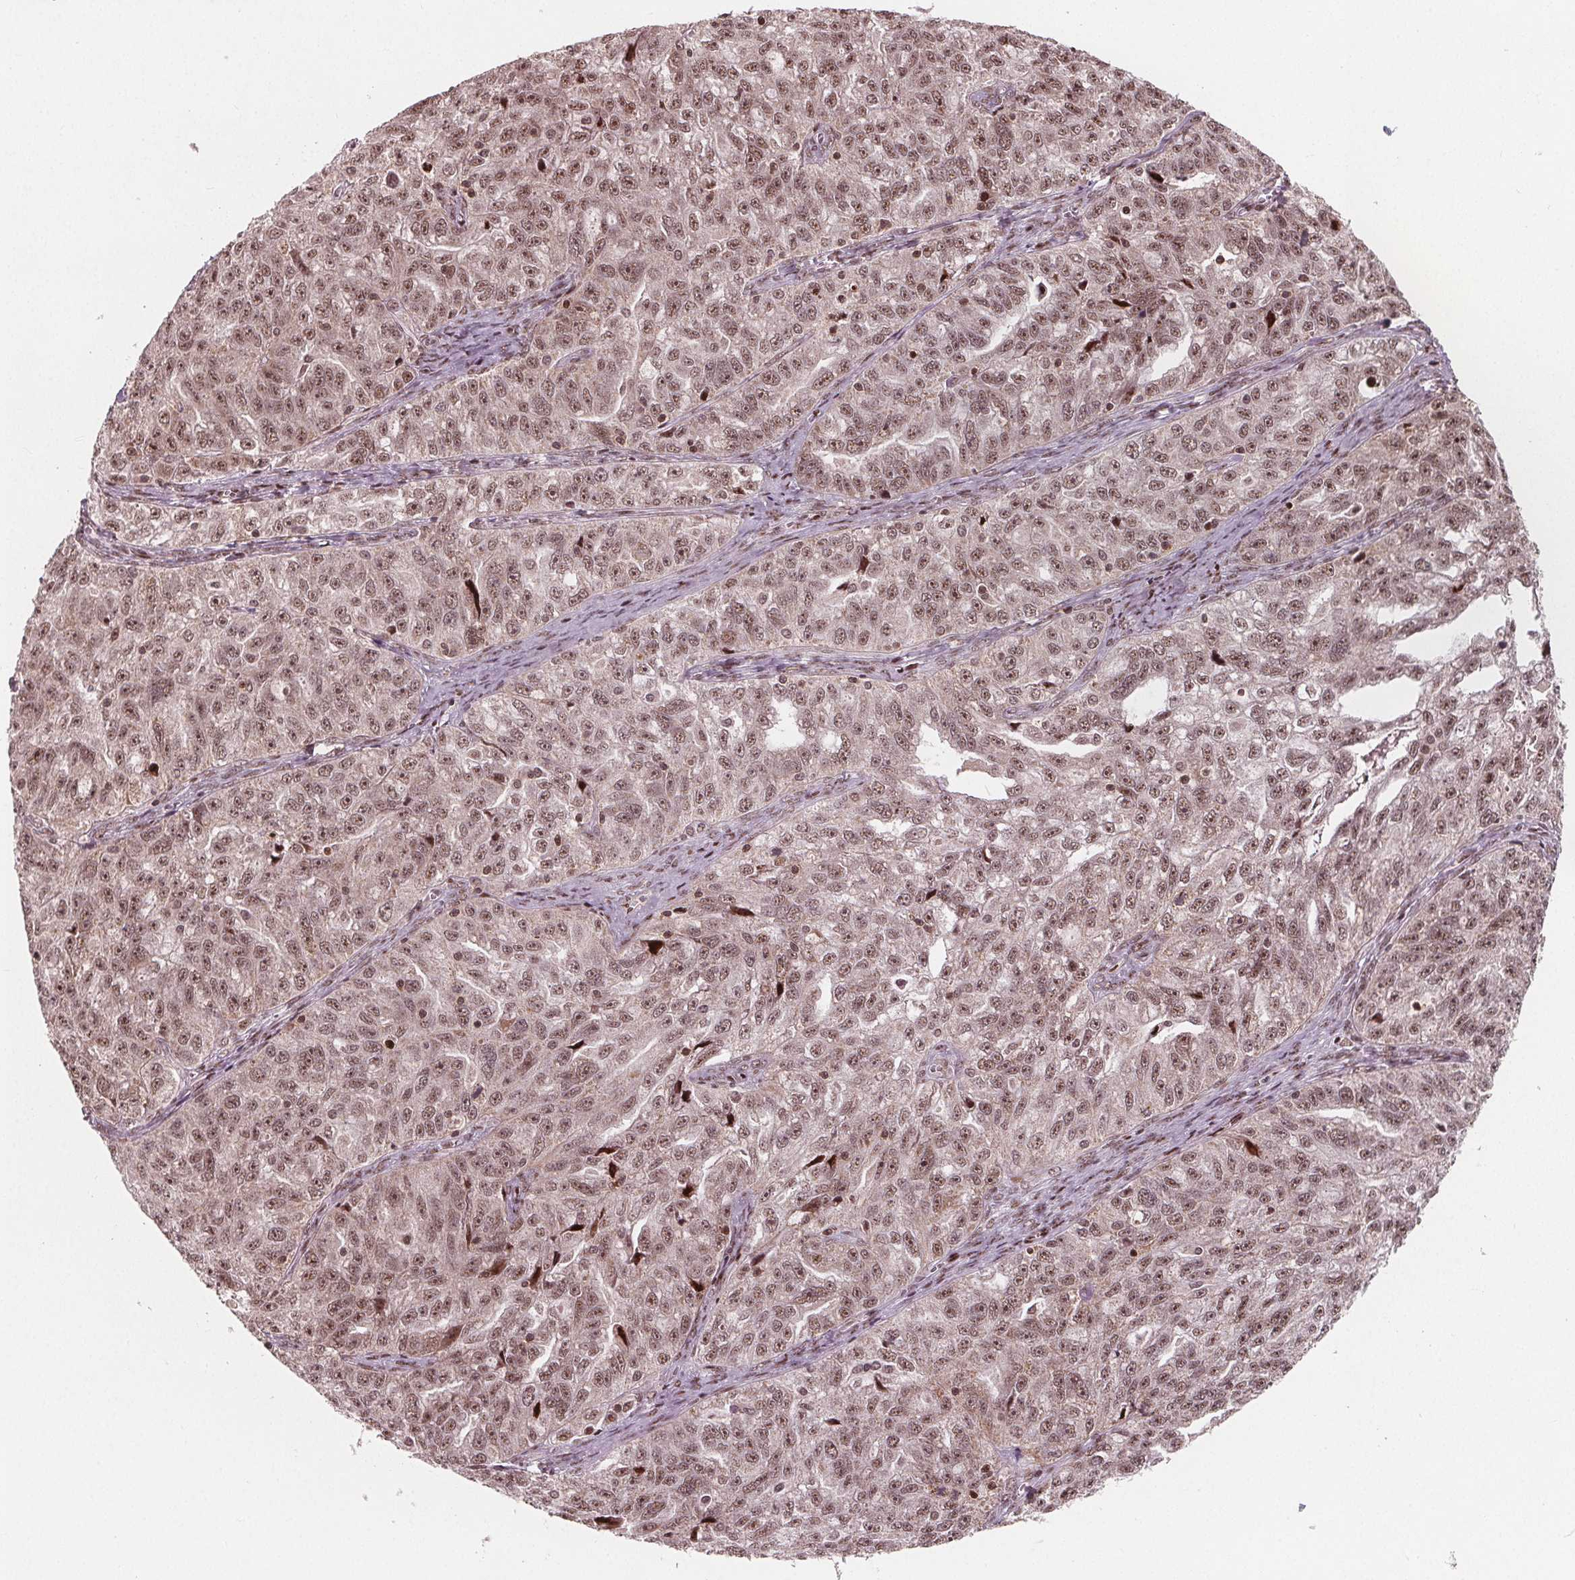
{"staining": {"intensity": "moderate", "quantity": ">75%", "location": "nuclear"}, "tissue": "ovarian cancer", "cell_type": "Tumor cells", "image_type": "cancer", "snomed": [{"axis": "morphology", "description": "Cystadenocarcinoma, serous, NOS"}, {"axis": "topography", "description": "Ovary"}], "caption": "A high-resolution micrograph shows immunohistochemistry (IHC) staining of serous cystadenocarcinoma (ovarian), which displays moderate nuclear positivity in about >75% of tumor cells. (DAB (3,3'-diaminobenzidine) = brown stain, brightfield microscopy at high magnification).", "gene": "SNRNP35", "patient": {"sex": "female", "age": 51}}